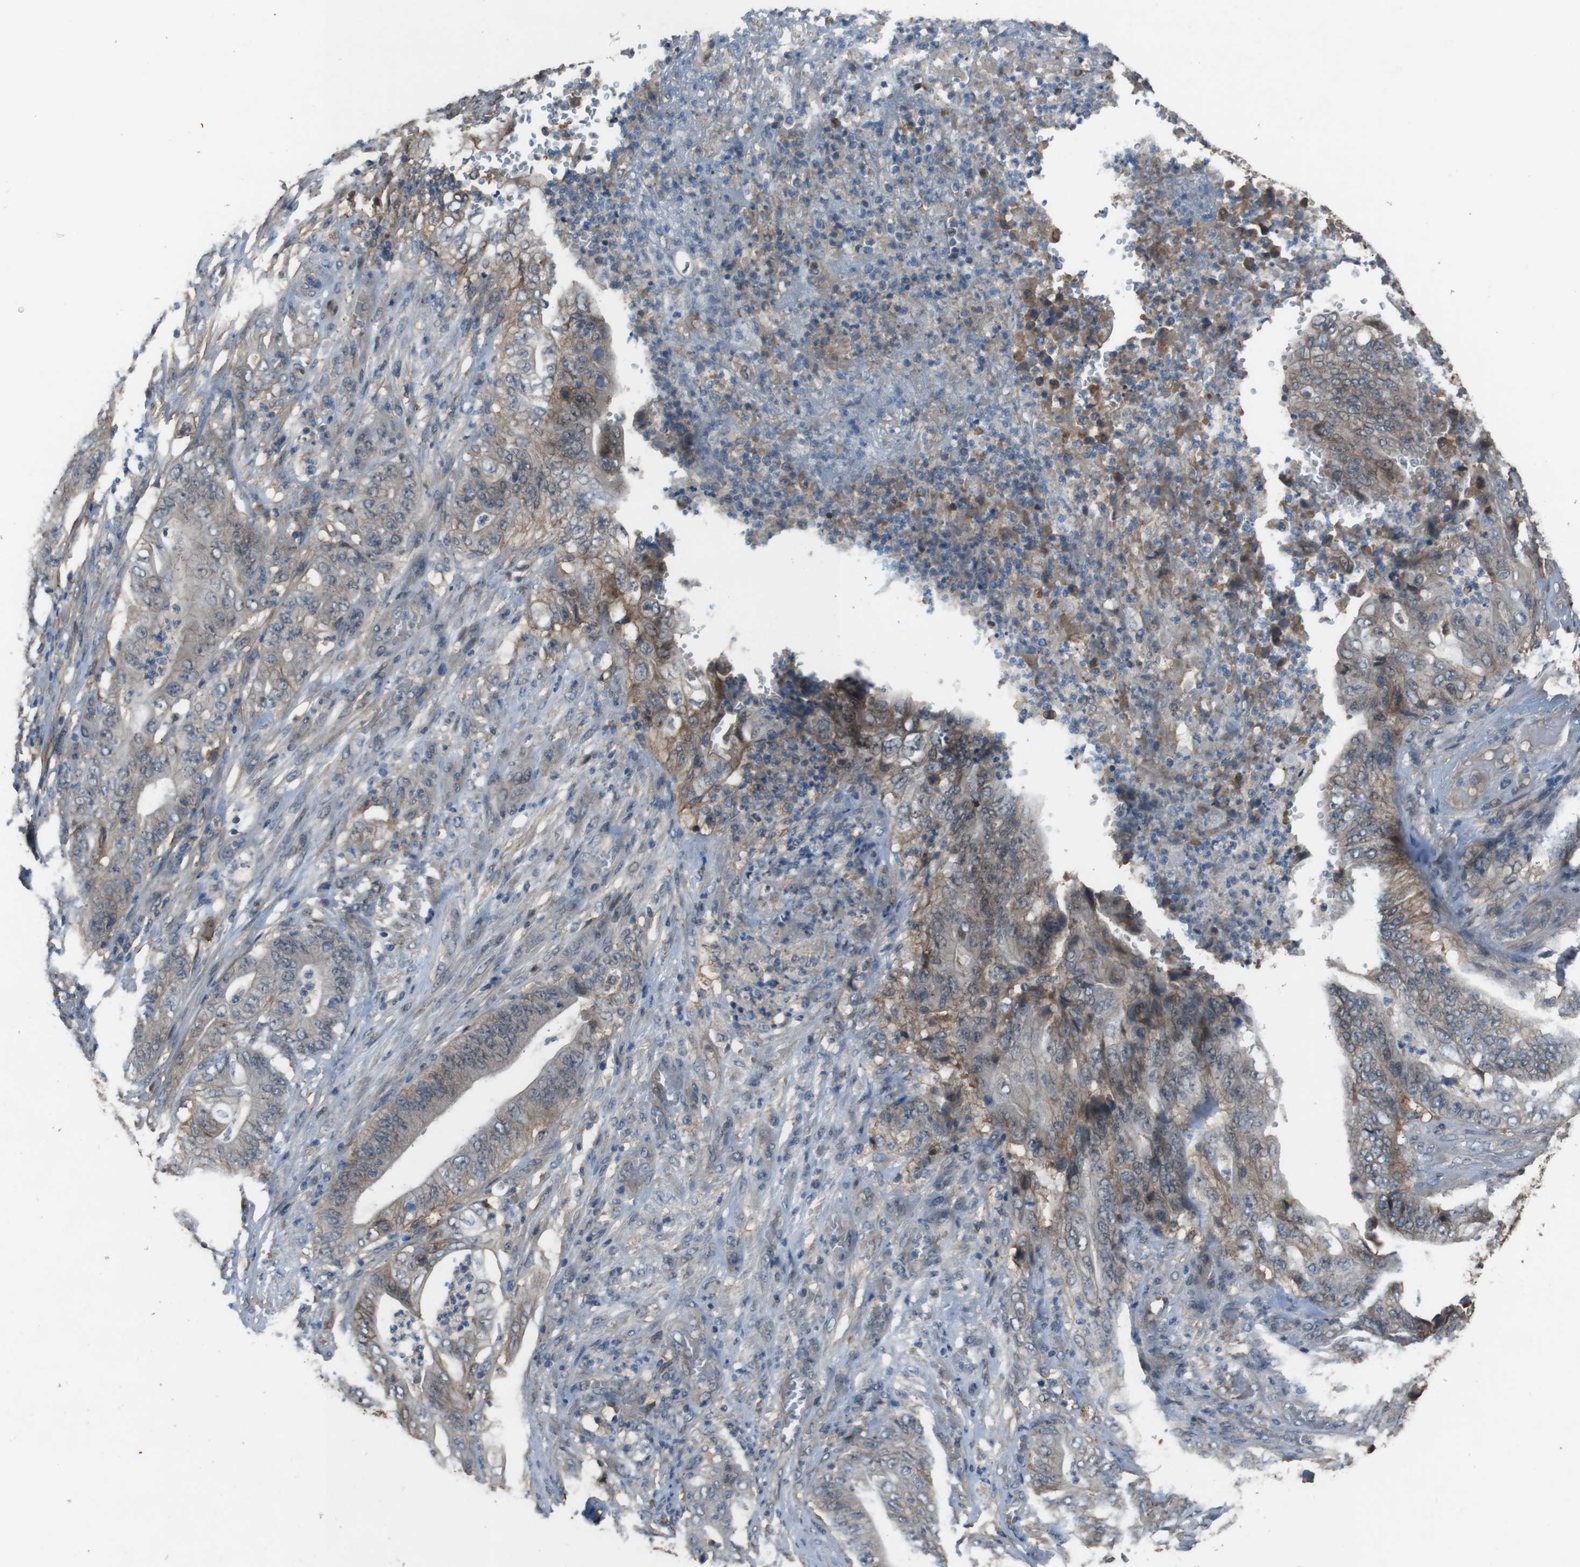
{"staining": {"intensity": "weak", "quantity": ">75%", "location": "cytoplasmic/membranous"}, "tissue": "stomach cancer", "cell_type": "Tumor cells", "image_type": "cancer", "snomed": [{"axis": "morphology", "description": "Adenocarcinoma, NOS"}, {"axis": "topography", "description": "Stomach"}], "caption": "Brown immunohistochemical staining in stomach adenocarcinoma reveals weak cytoplasmic/membranous positivity in approximately >75% of tumor cells. (DAB (3,3'-diaminobenzidine) IHC, brown staining for protein, blue staining for nuclei).", "gene": "ATP2B1", "patient": {"sex": "female", "age": 73}}